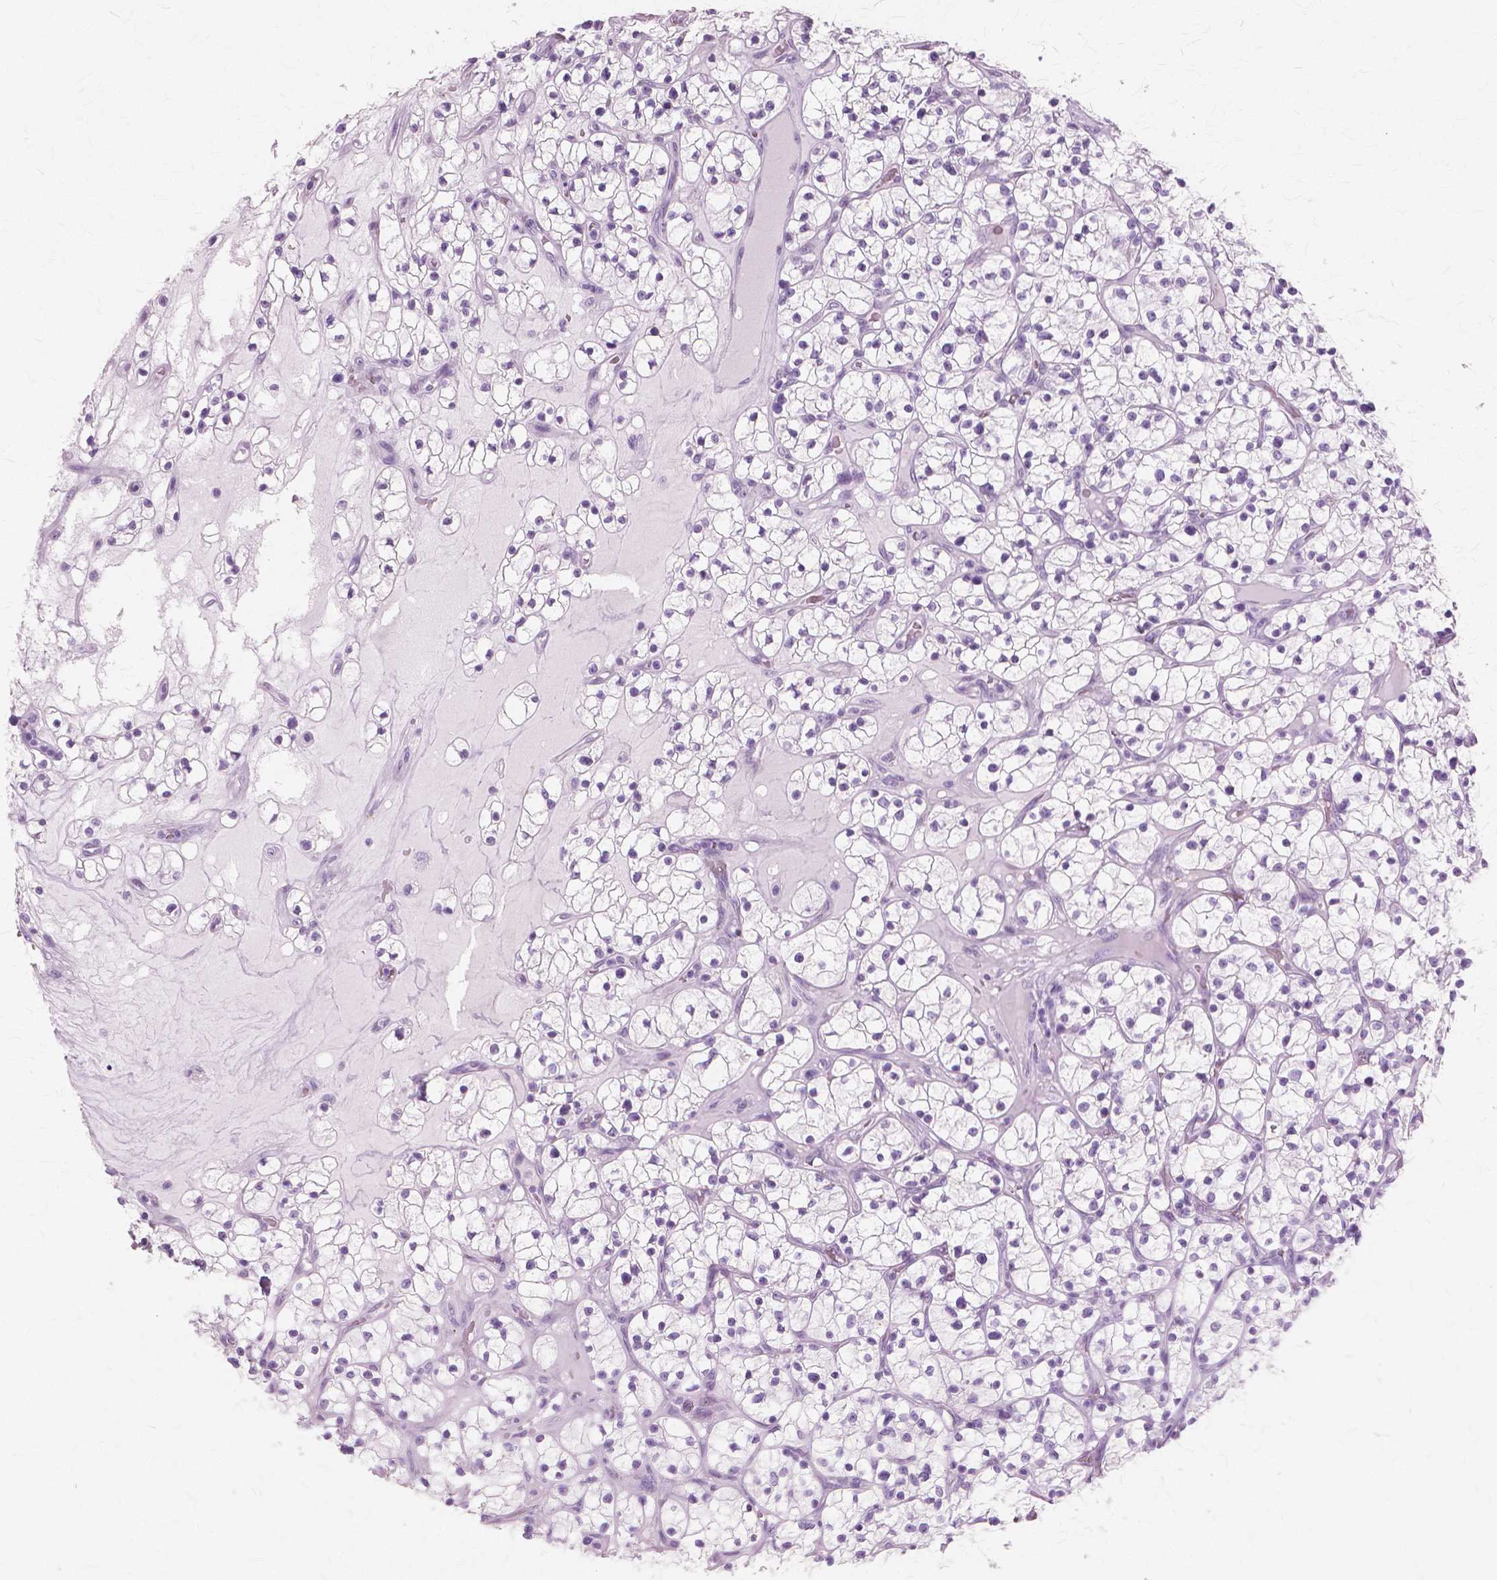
{"staining": {"intensity": "negative", "quantity": "none", "location": "none"}, "tissue": "renal cancer", "cell_type": "Tumor cells", "image_type": "cancer", "snomed": [{"axis": "morphology", "description": "Adenocarcinoma, NOS"}, {"axis": "topography", "description": "Kidney"}], "caption": "A high-resolution micrograph shows immunohistochemistry staining of renal adenocarcinoma, which demonstrates no significant positivity in tumor cells. (Brightfield microscopy of DAB IHC at high magnification).", "gene": "SFTPD", "patient": {"sex": "female", "age": 64}}